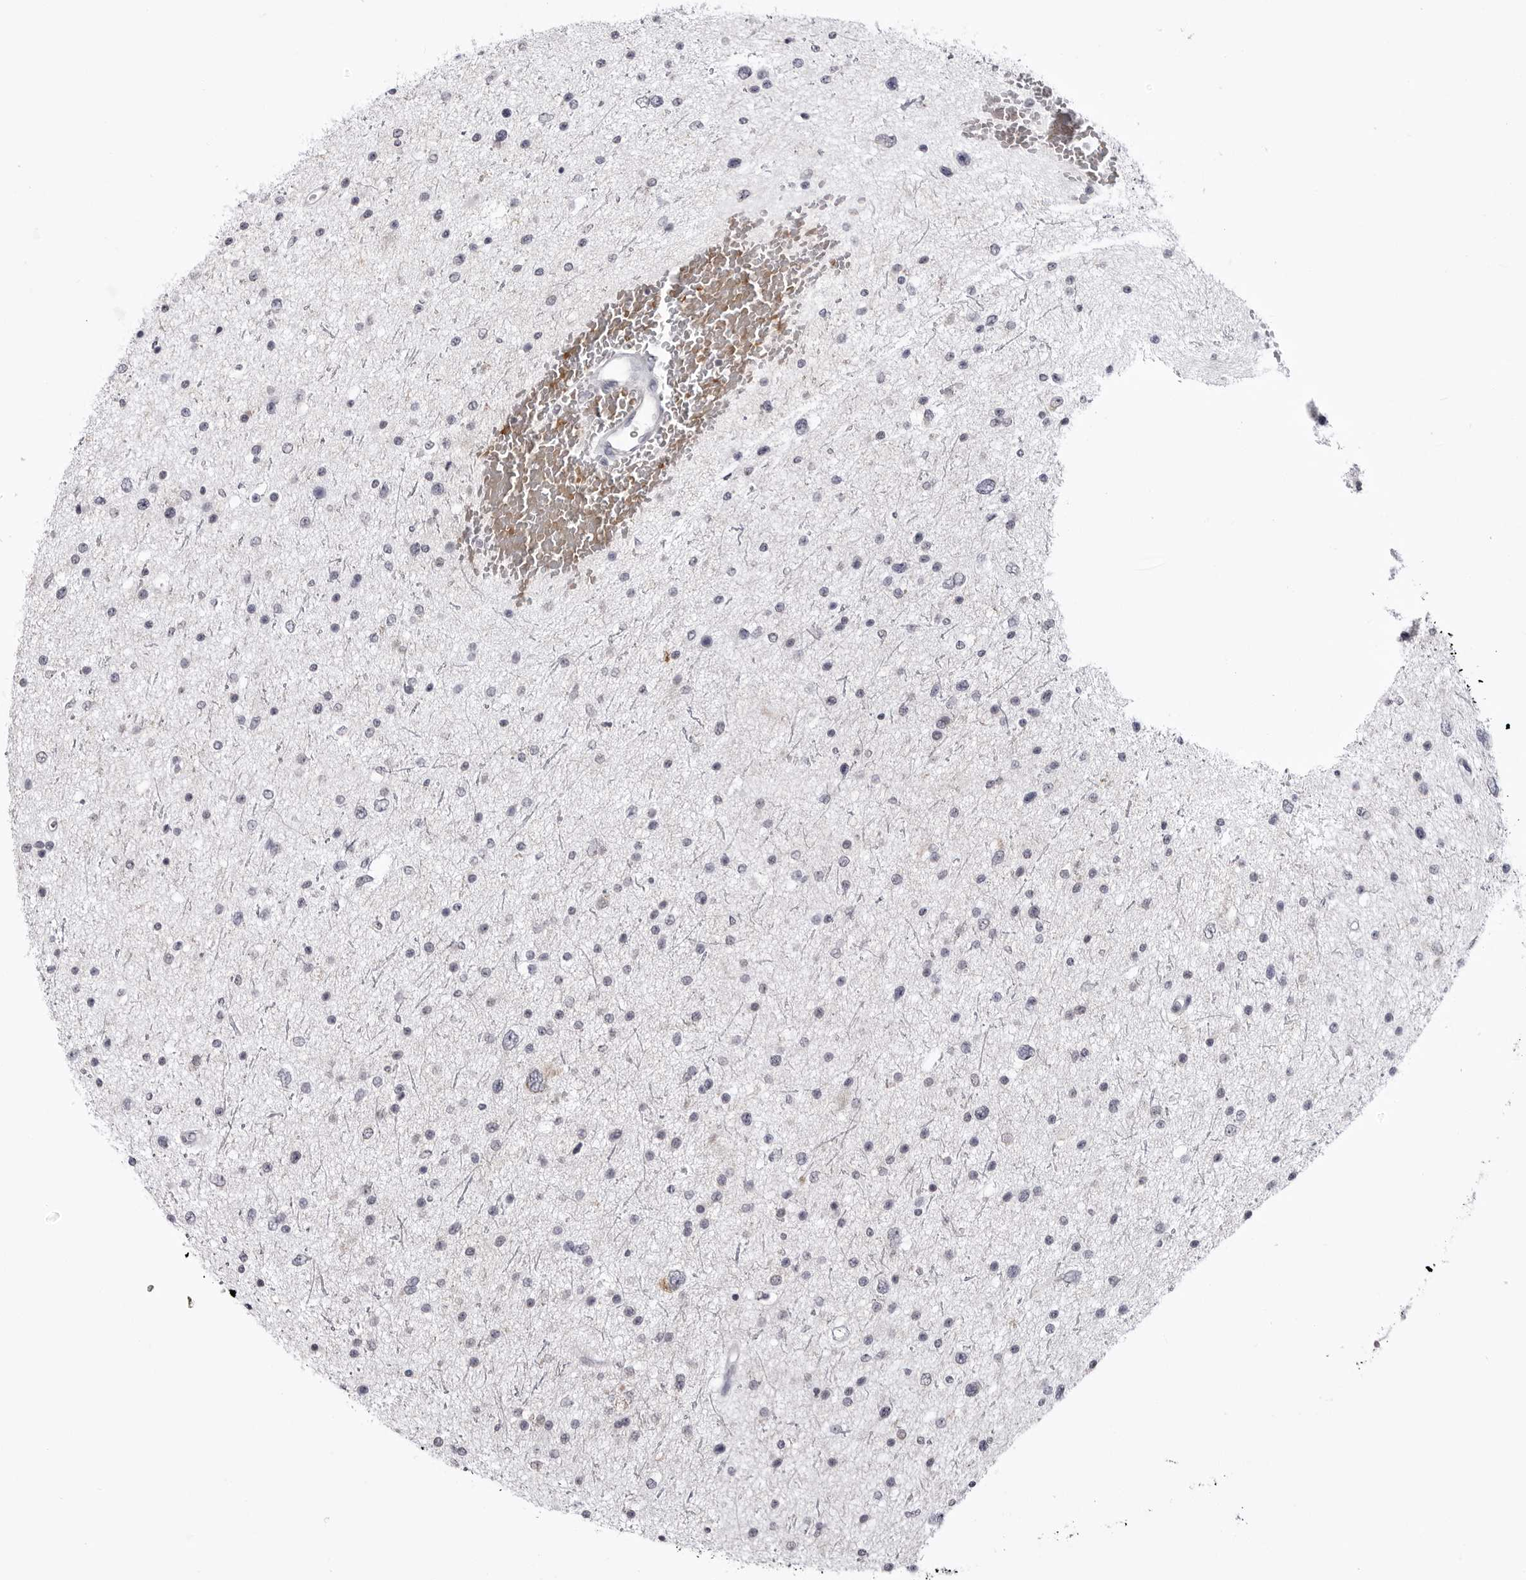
{"staining": {"intensity": "negative", "quantity": "none", "location": "none"}, "tissue": "glioma", "cell_type": "Tumor cells", "image_type": "cancer", "snomed": [{"axis": "morphology", "description": "Glioma, malignant, Low grade"}, {"axis": "topography", "description": "Brain"}], "caption": "High power microscopy histopathology image of an immunohistochemistry photomicrograph of low-grade glioma (malignant), revealing no significant positivity in tumor cells. (DAB immunohistochemistry visualized using brightfield microscopy, high magnification).", "gene": "STAP2", "patient": {"sex": "female", "age": 37}}